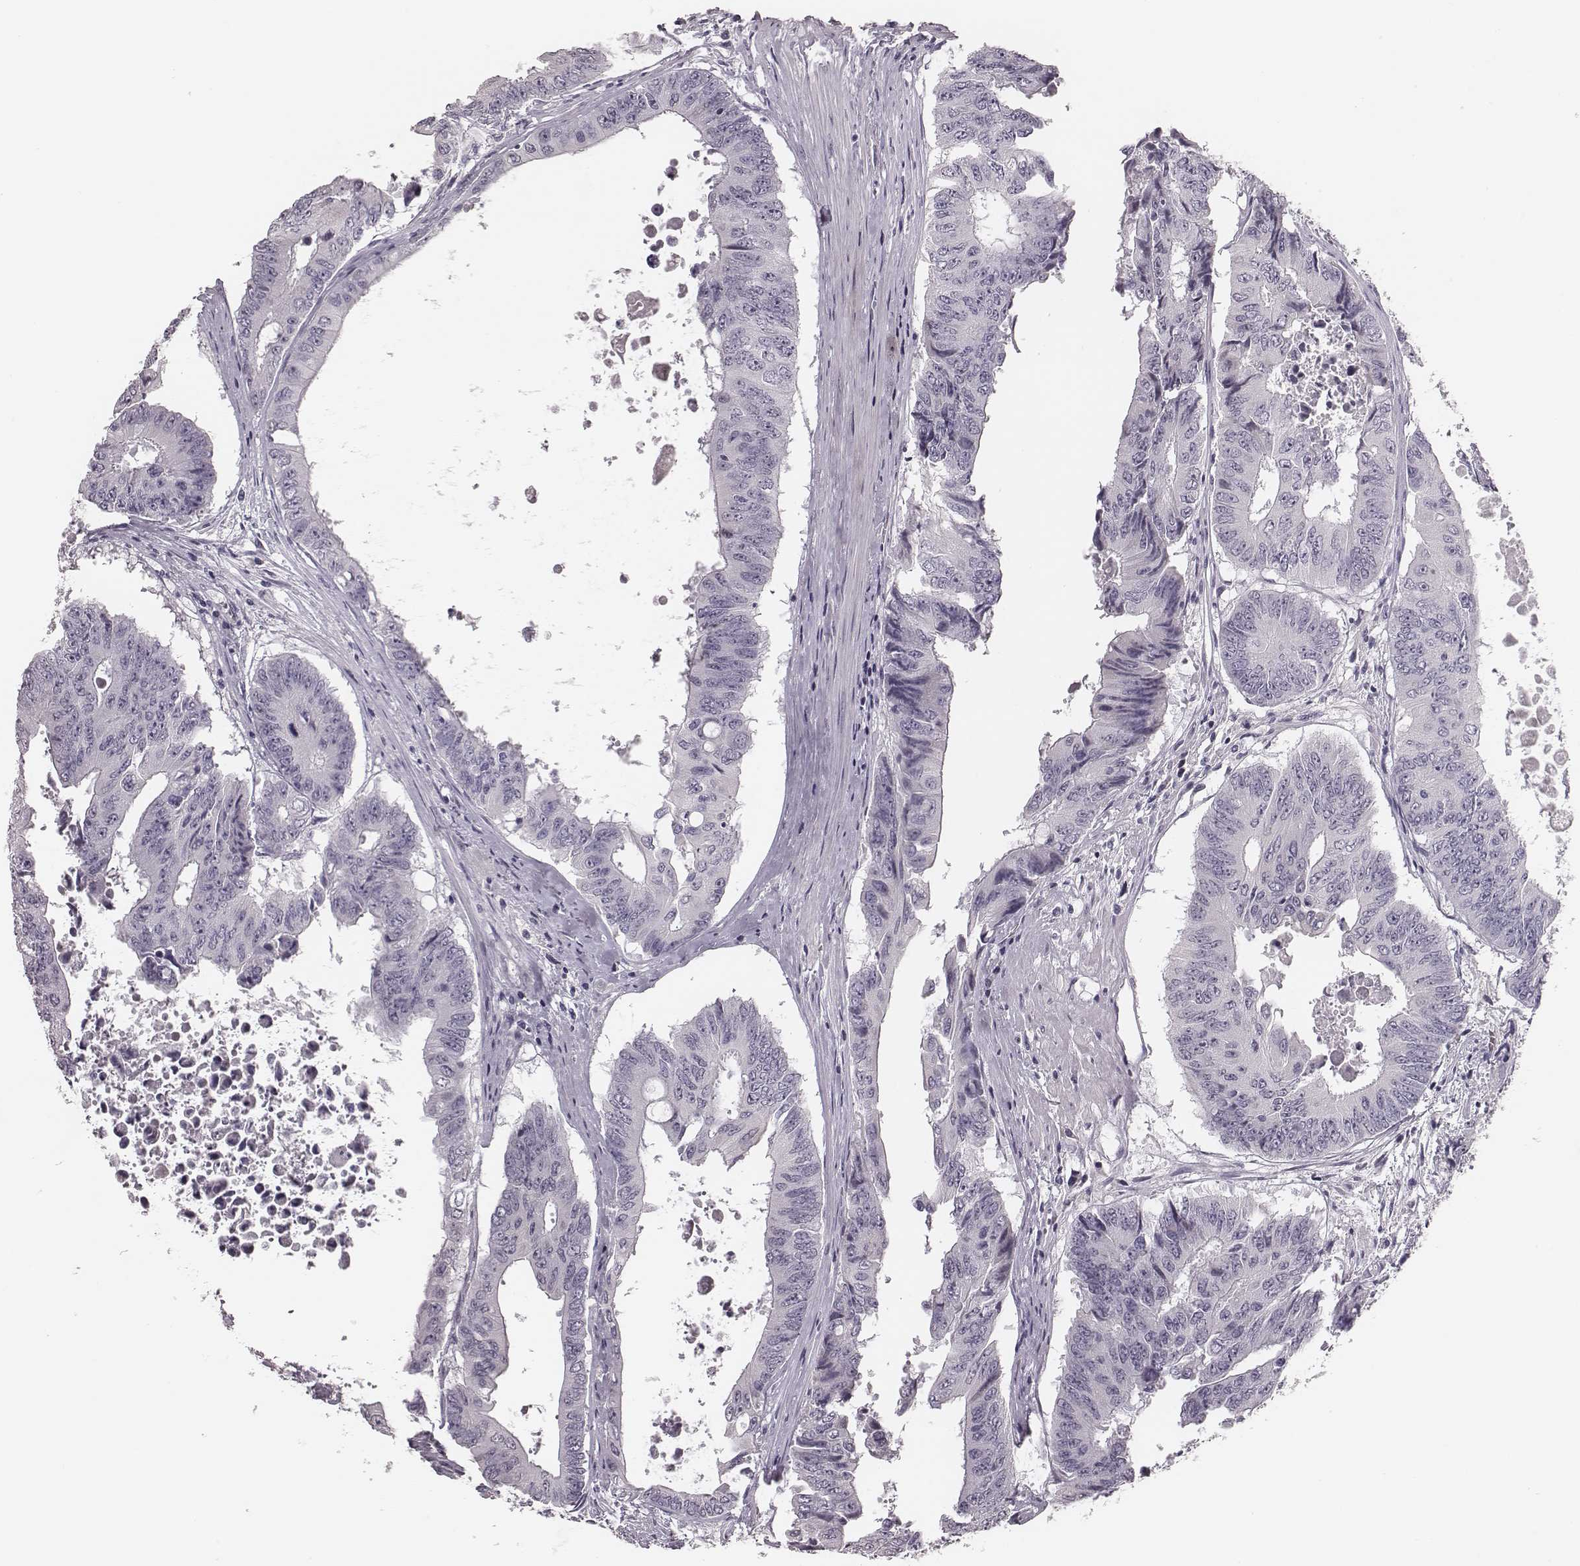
{"staining": {"intensity": "negative", "quantity": "none", "location": "none"}, "tissue": "colorectal cancer", "cell_type": "Tumor cells", "image_type": "cancer", "snomed": [{"axis": "morphology", "description": "Adenocarcinoma, NOS"}, {"axis": "topography", "description": "Rectum"}], "caption": "Tumor cells are negative for protein expression in human colorectal cancer (adenocarcinoma). The staining is performed using DAB (3,3'-diaminobenzidine) brown chromogen with nuclei counter-stained in using hematoxylin.", "gene": "CSHL1", "patient": {"sex": "male", "age": 59}}